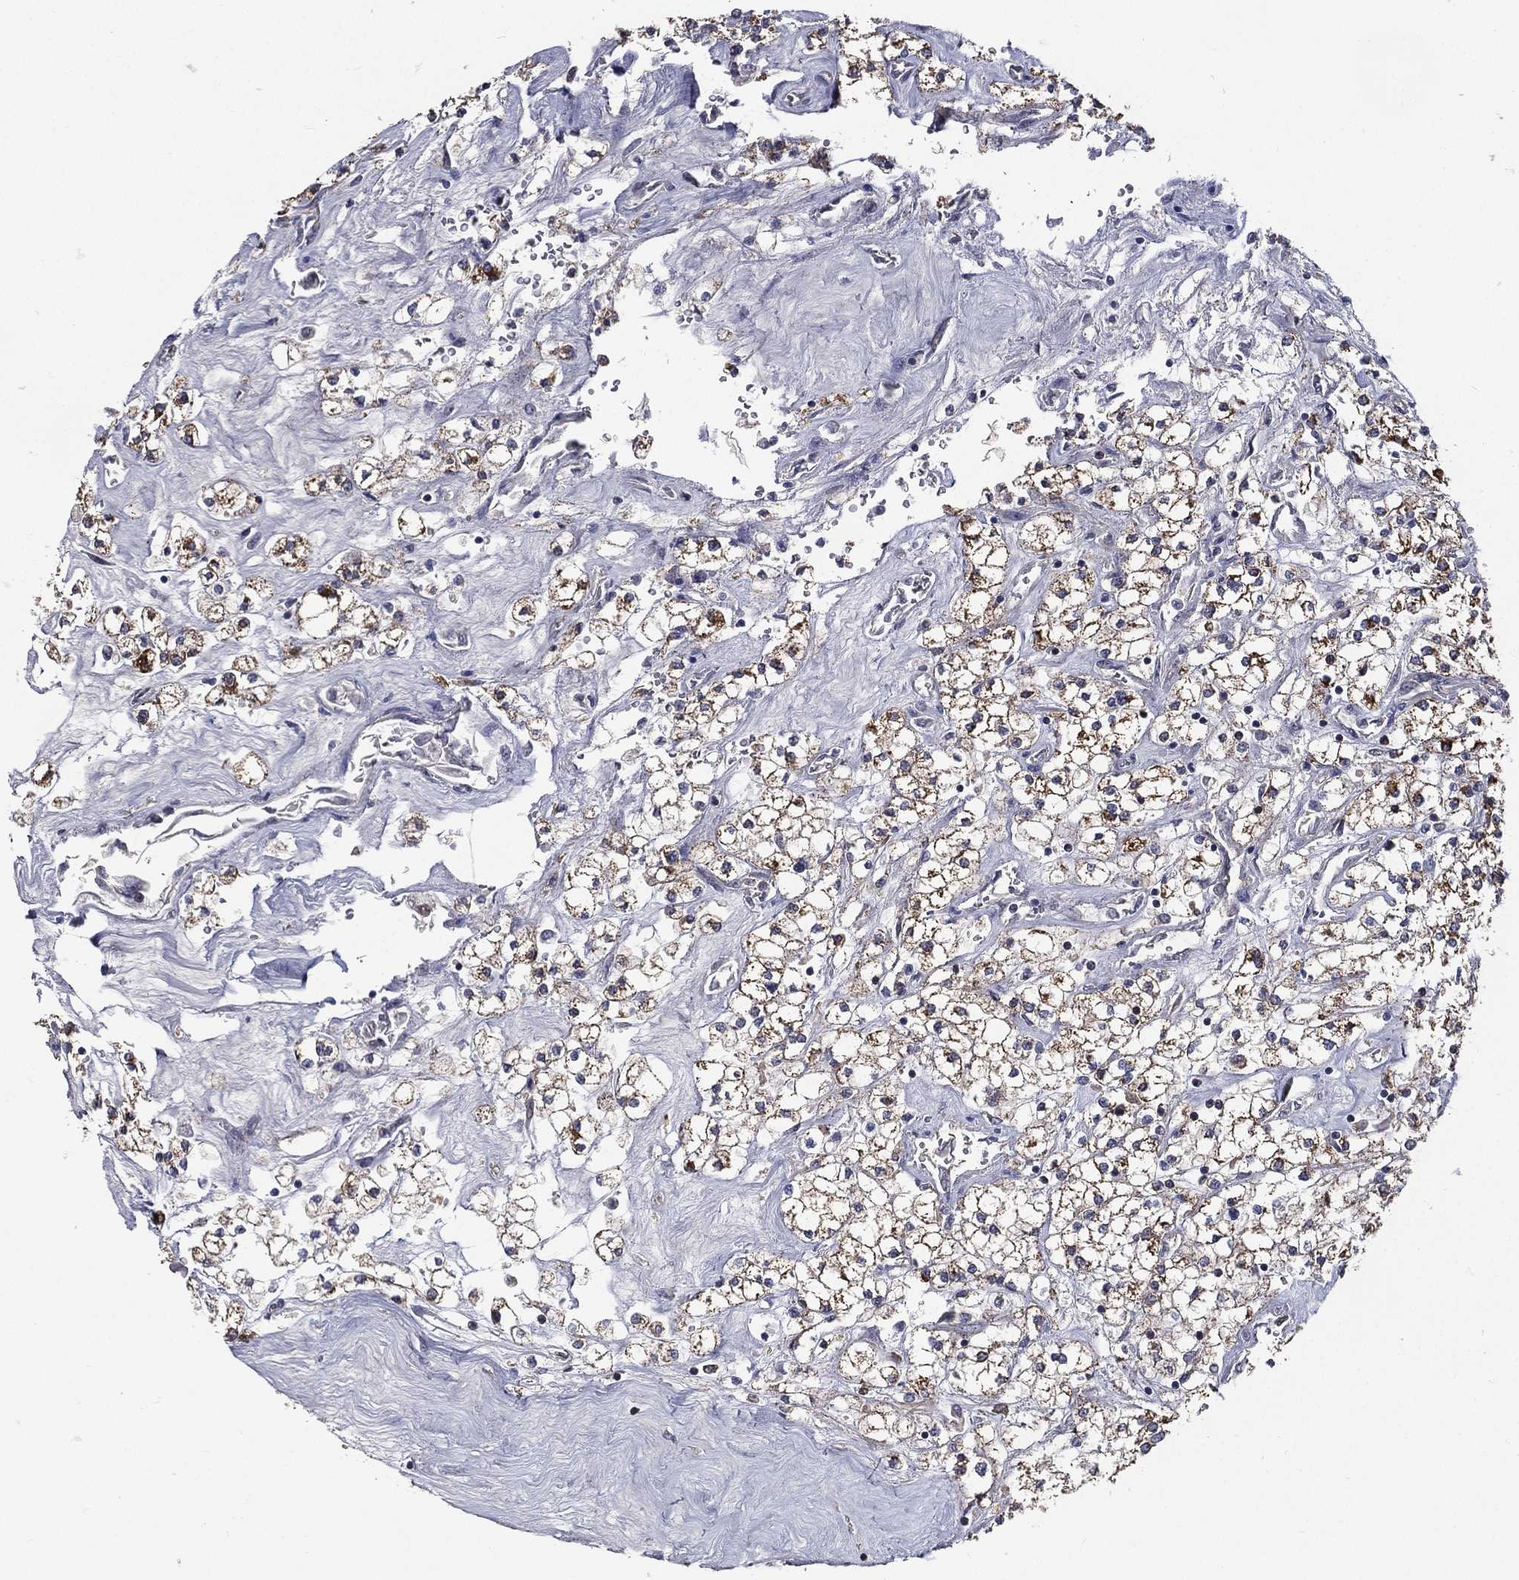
{"staining": {"intensity": "moderate", "quantity": "25%-75%", "location": "cytoplasmic/membranous"}, "tissue": "renal cancer", "cell_type": "Tumor cells", "image_type": "cancer", "snomed": [{"axis": "morphology", "description": "Adenocarcinoma, NOS"}, {"axis": "topography", "description": "Kidney"}], "caption": "Renal adenocarcinoma stained for a protein shows moderate cytoplasmic/membranous positivity in tumor cells. (Brightfield microscopy of DAB IHC at high magnification).", "gene": "SERPINB2", "patient": {"sex": "male", "age": 80}}